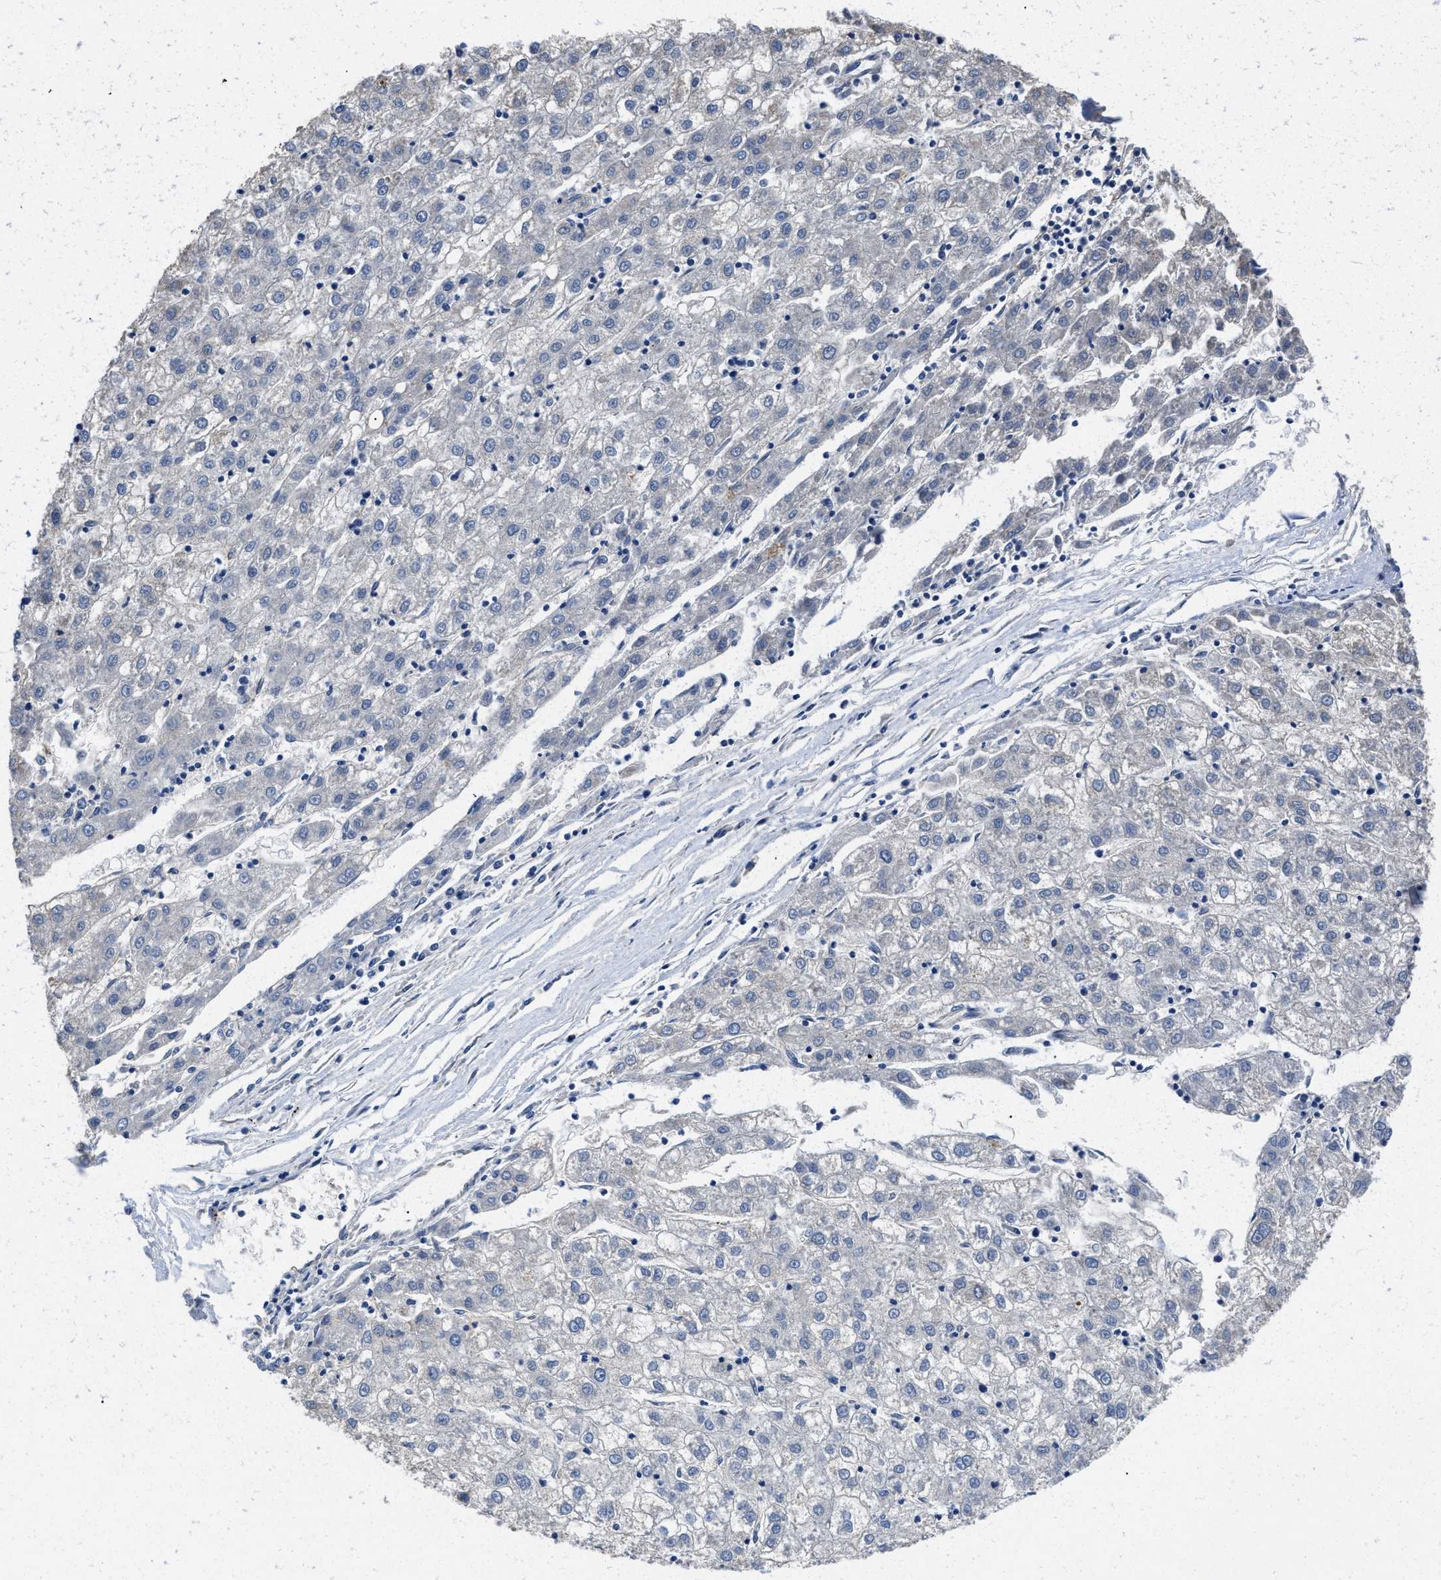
{"staining": {"intensity": "negative", "quantity": "none", "location": "none"}, "tissue": "liver cancer", "cell_type": "Tumor cells", "image_type": "cancer", "snomed": [{"axis": "morphology", "description": "Carcinoma, Hepatocellular, NOS"}, {"axis": "topography", "description": "Liver"}], "caption": "Tumor cells show no significant expression in liver cancer (hepatocellular carcinoma). Brightfield microscopy of immunohistochemistry stained with DAB (3,3'-diaminobenzidine) (brown) and hematoxylin (blue), captured at high magnification.", "gene": "RAPH1", "patient": {"sex": "male", "age": 72}}